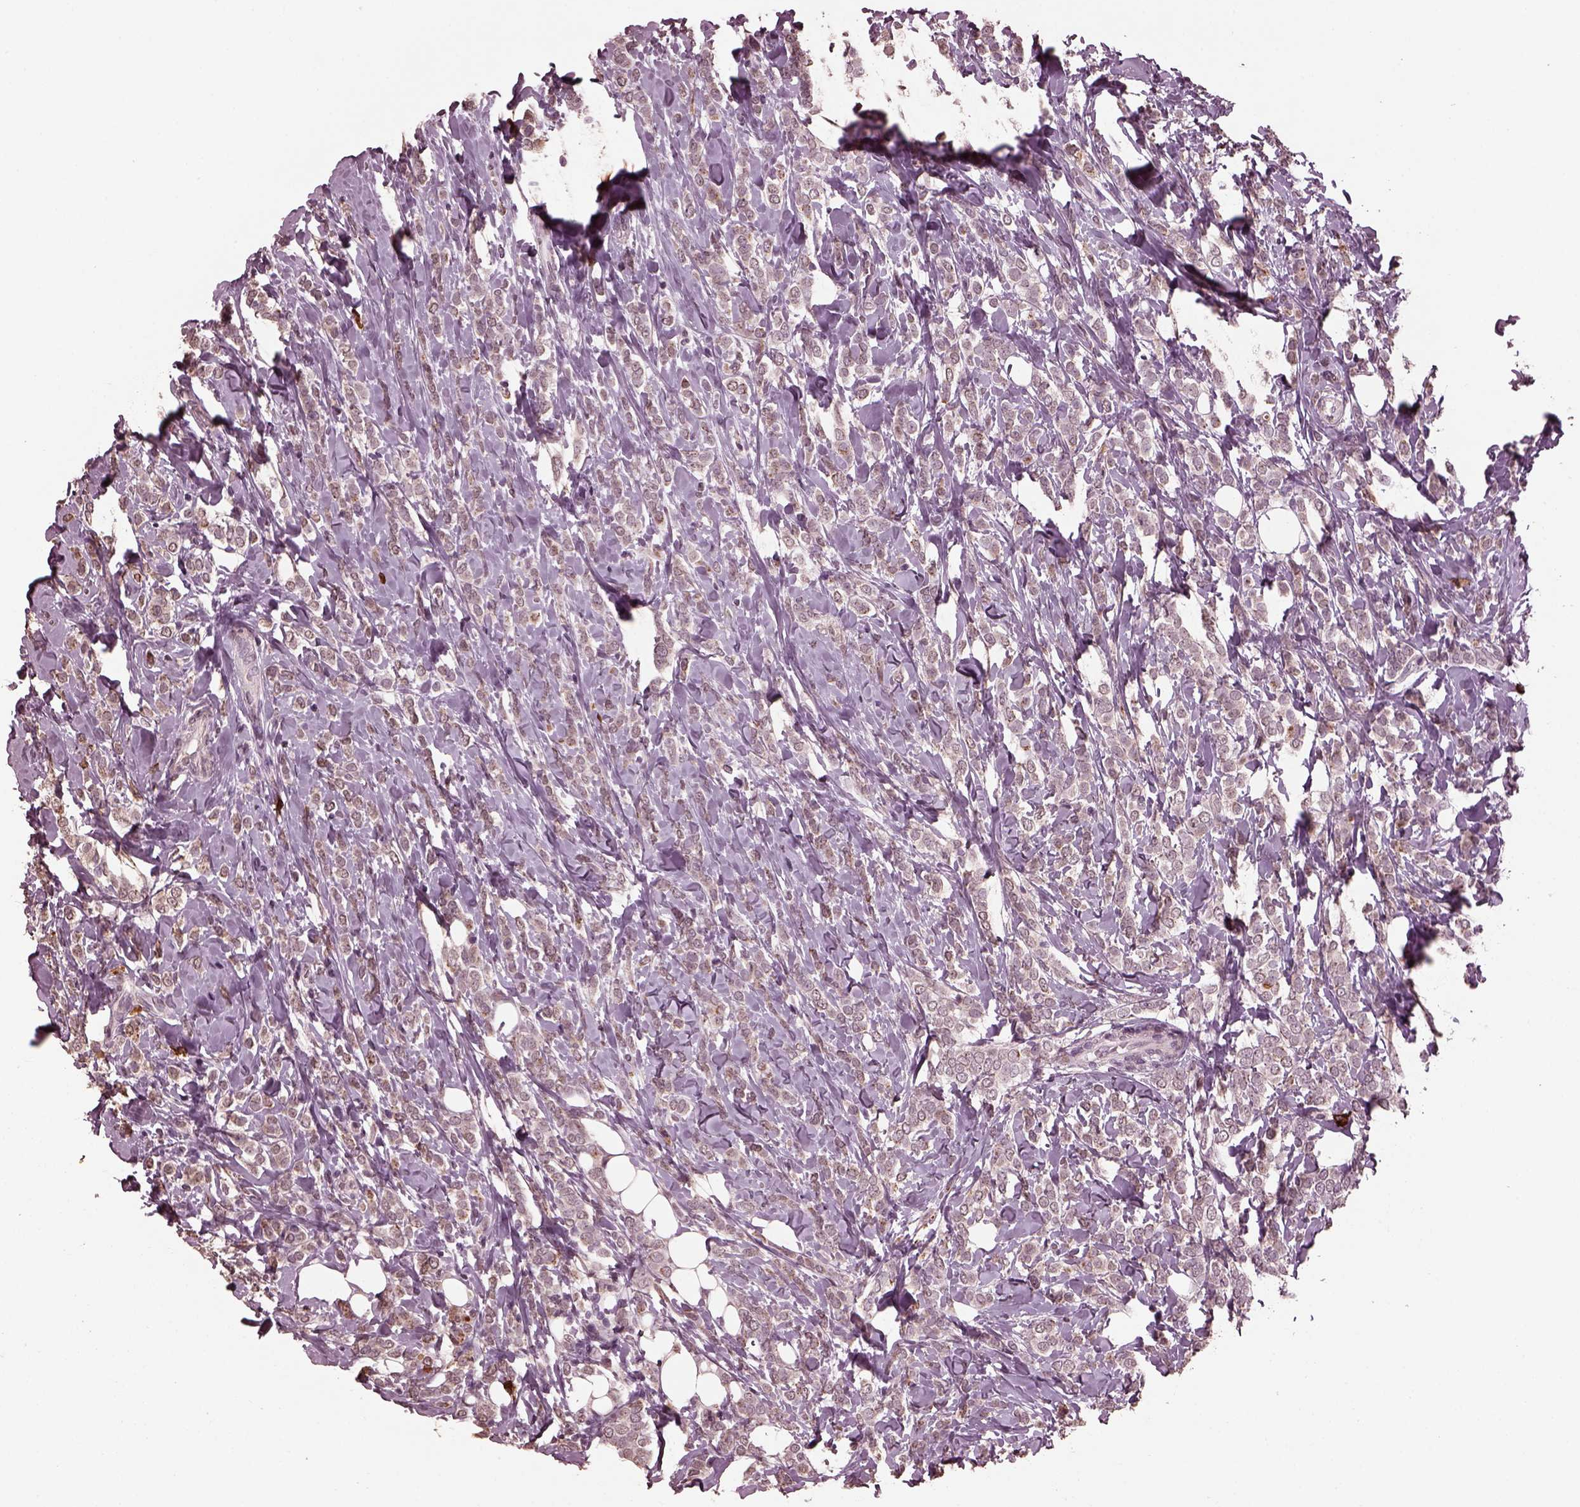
{"staining": {"intensity": "weak", "quantity": ">75%", "location": "cytoplasmic/membranous"}, "tissue": "breast cancer", "cell_type": "Tumor cells", "image_type": "cancer", "snomed": [{"axis": "morphology", "description": "Lobular carcinoma"}, {"axis": "topography", "description": "Breast"}], "caption": "Breast cancer (lobular carcinoma) stained with a protein marker displays weak staining in tumor cells.", "gene": "IL18RAP", "patient": {"sex": "female", "age": 49}}